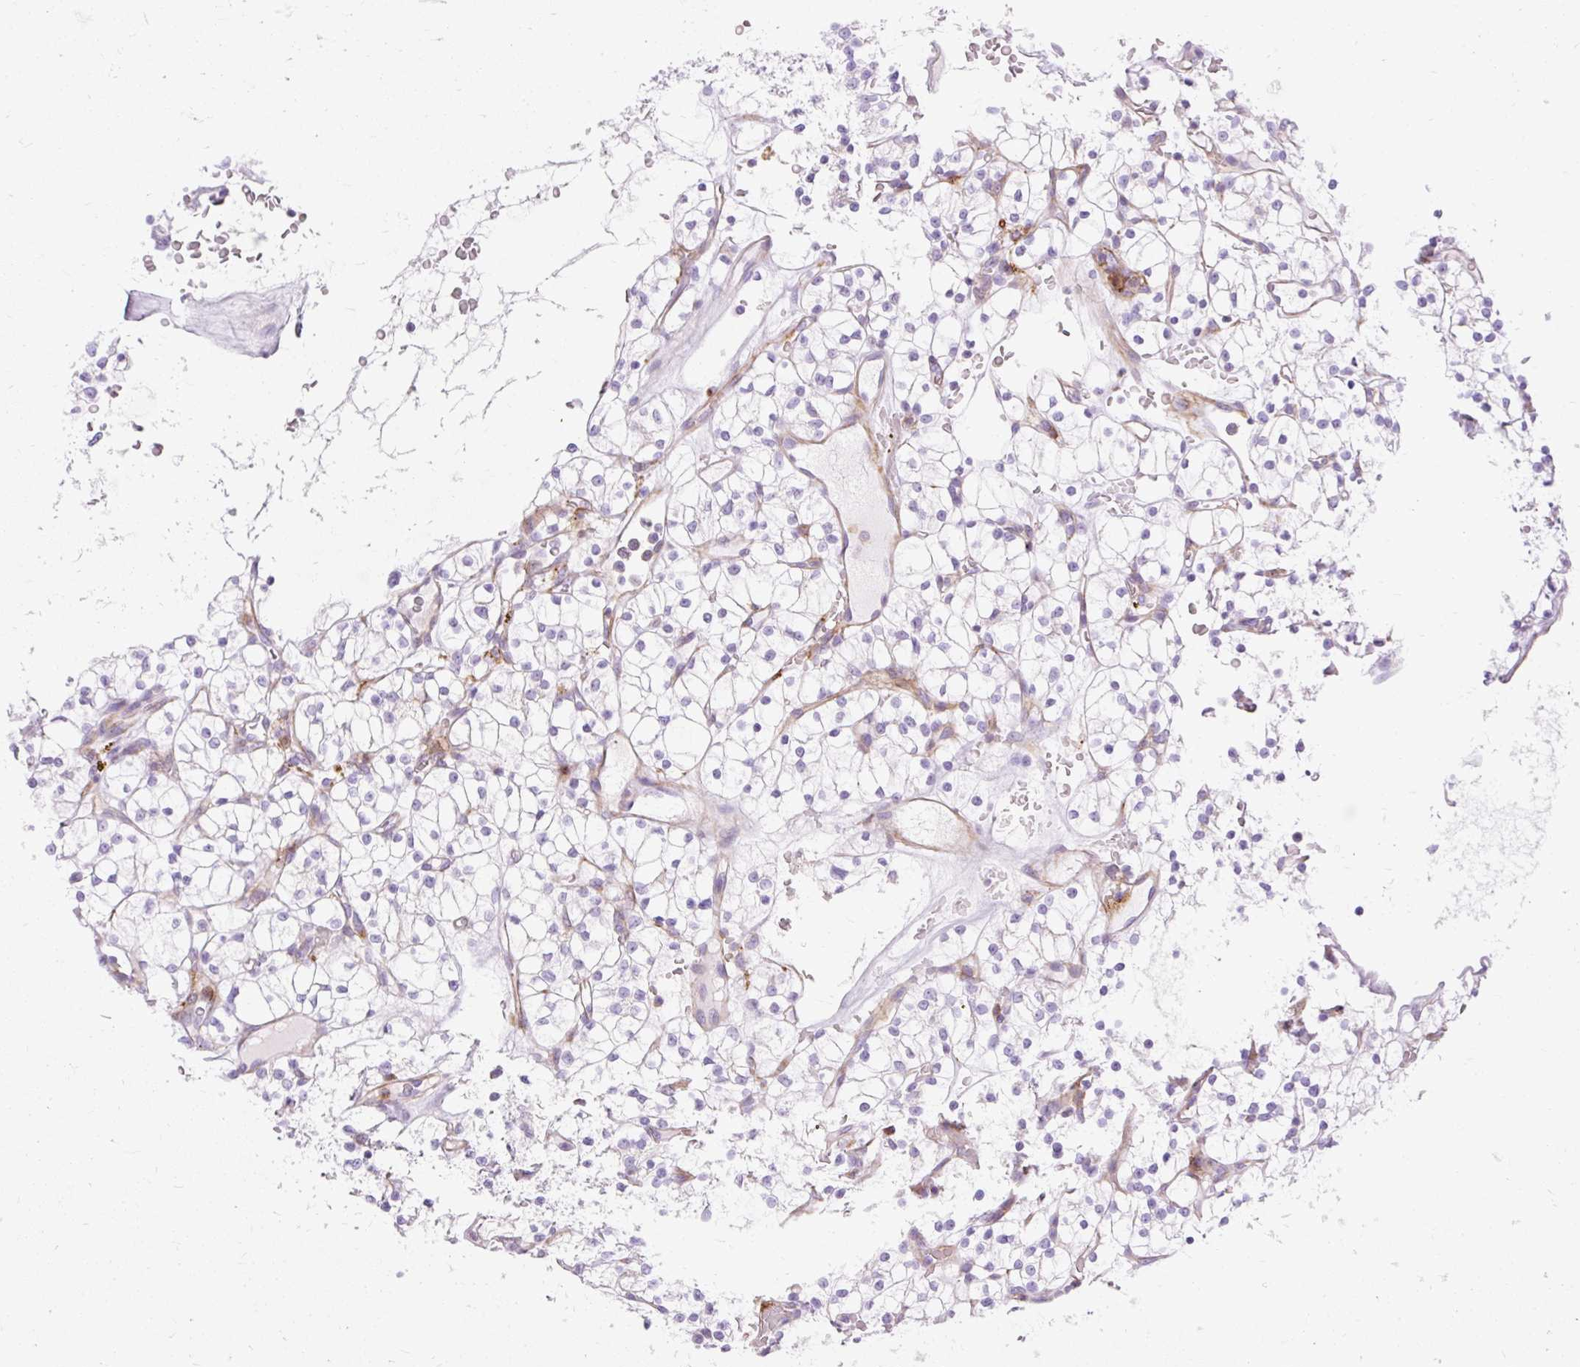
{"staining": {"intensity": "negative", "quantity": "none", "location": "none"}, "tissue": "renal cancer", "cell_type": "Tumor cells", "image_type": "cancer", "snomed": [{"axis": "morphology", "description": "Adenocarcinoma, NOS"}, {"axis": "topography", "description": "Kidney"}], "caption": "Image shows no significant protein staining in tumor cells of renal cancer (adenocarcinoma).", "gene": "CORO7-PAM16", "patient": {"sex": "female", "age": 64}}